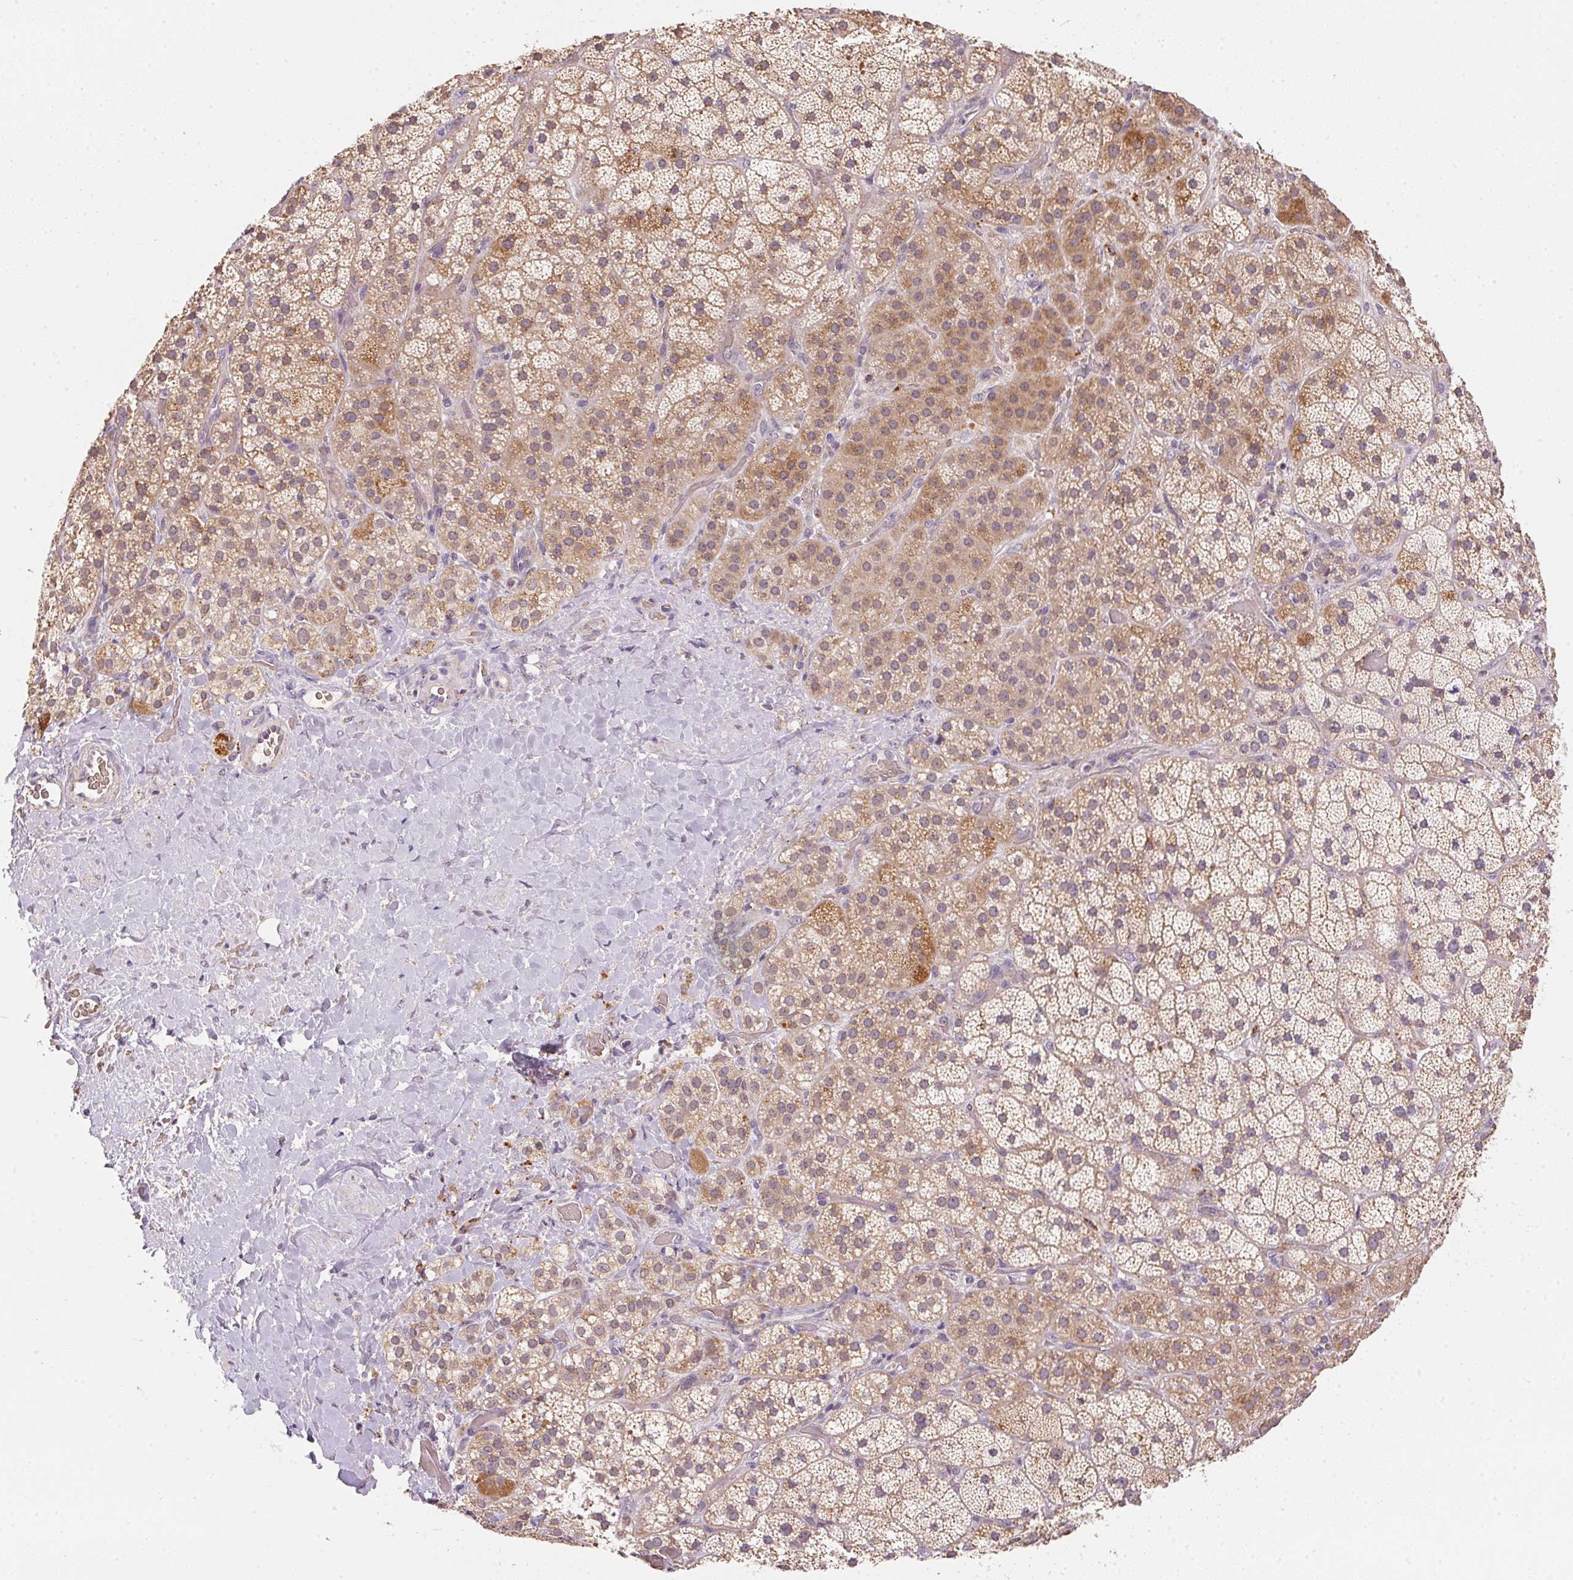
{"staining": {"intensity": "moderate", "quantity": ">75%", "location": "cytoplasmic/membranous"}, "tissue": "adrenal gland", "cell_type": "Glandular cells", "image_type": "normal", "snomed": [{"axis": "morphology", "description": "Normal tissue, NOS"}, {"axis": "topography", "description": "Adrenal gland"}], "caption": "DAB (3,3'-diaminobenzidine) immunohistochemical staining of normal adrenal gland displays moderate cytoplasmic/membranous protein expression in about >75% of glandular cells.", "gene": "METTL13", "patient": {"sex": "male", "age": 57}}